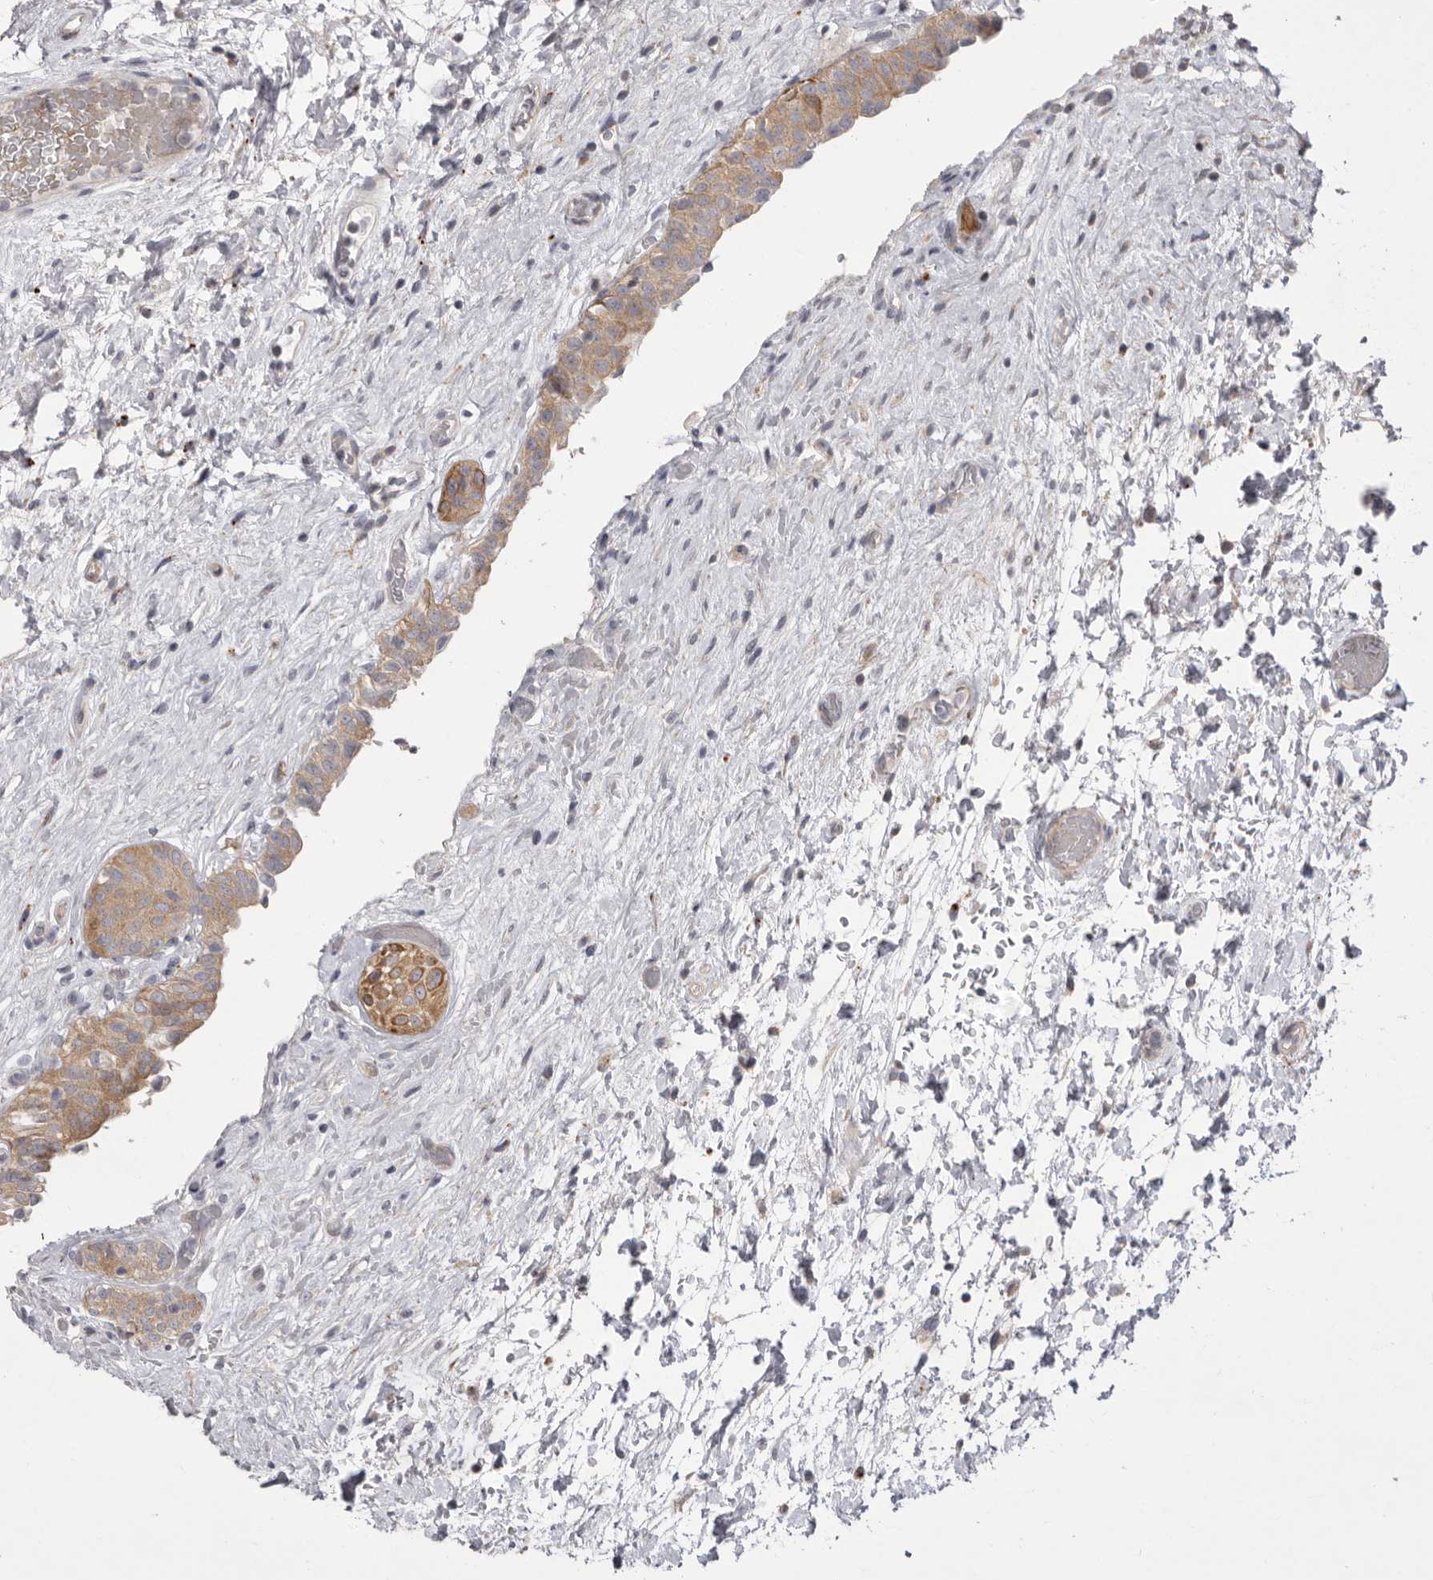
{"staining": {"intensity": "moderate", "quantity": ">75%", "location": "cytoplasmic/membranous"}, "tissue": "urinary bladder", "cell_type": "Urothelial cells", "image_type": "normal", "snomed": [{"axis": "morphology", "description": "Normal tissue, NOS"}, {"axis": "topography", "description": "Urinary bladder"}], "caption": "A high-resolution image shows immunohistochemistry staining of normal urinary bladder, which exhibits moderate cytoplasmic/membranous expression in approximately >75% of urothelial cells. The staining is performed using DAB (3,3'-diaminobenzidine) brown chromogen to label protein expression. The nuclei are counter-stained blue using hematoxylin.", "gene": "WDR47", "patient": {"sex": "male", "age": 74}}